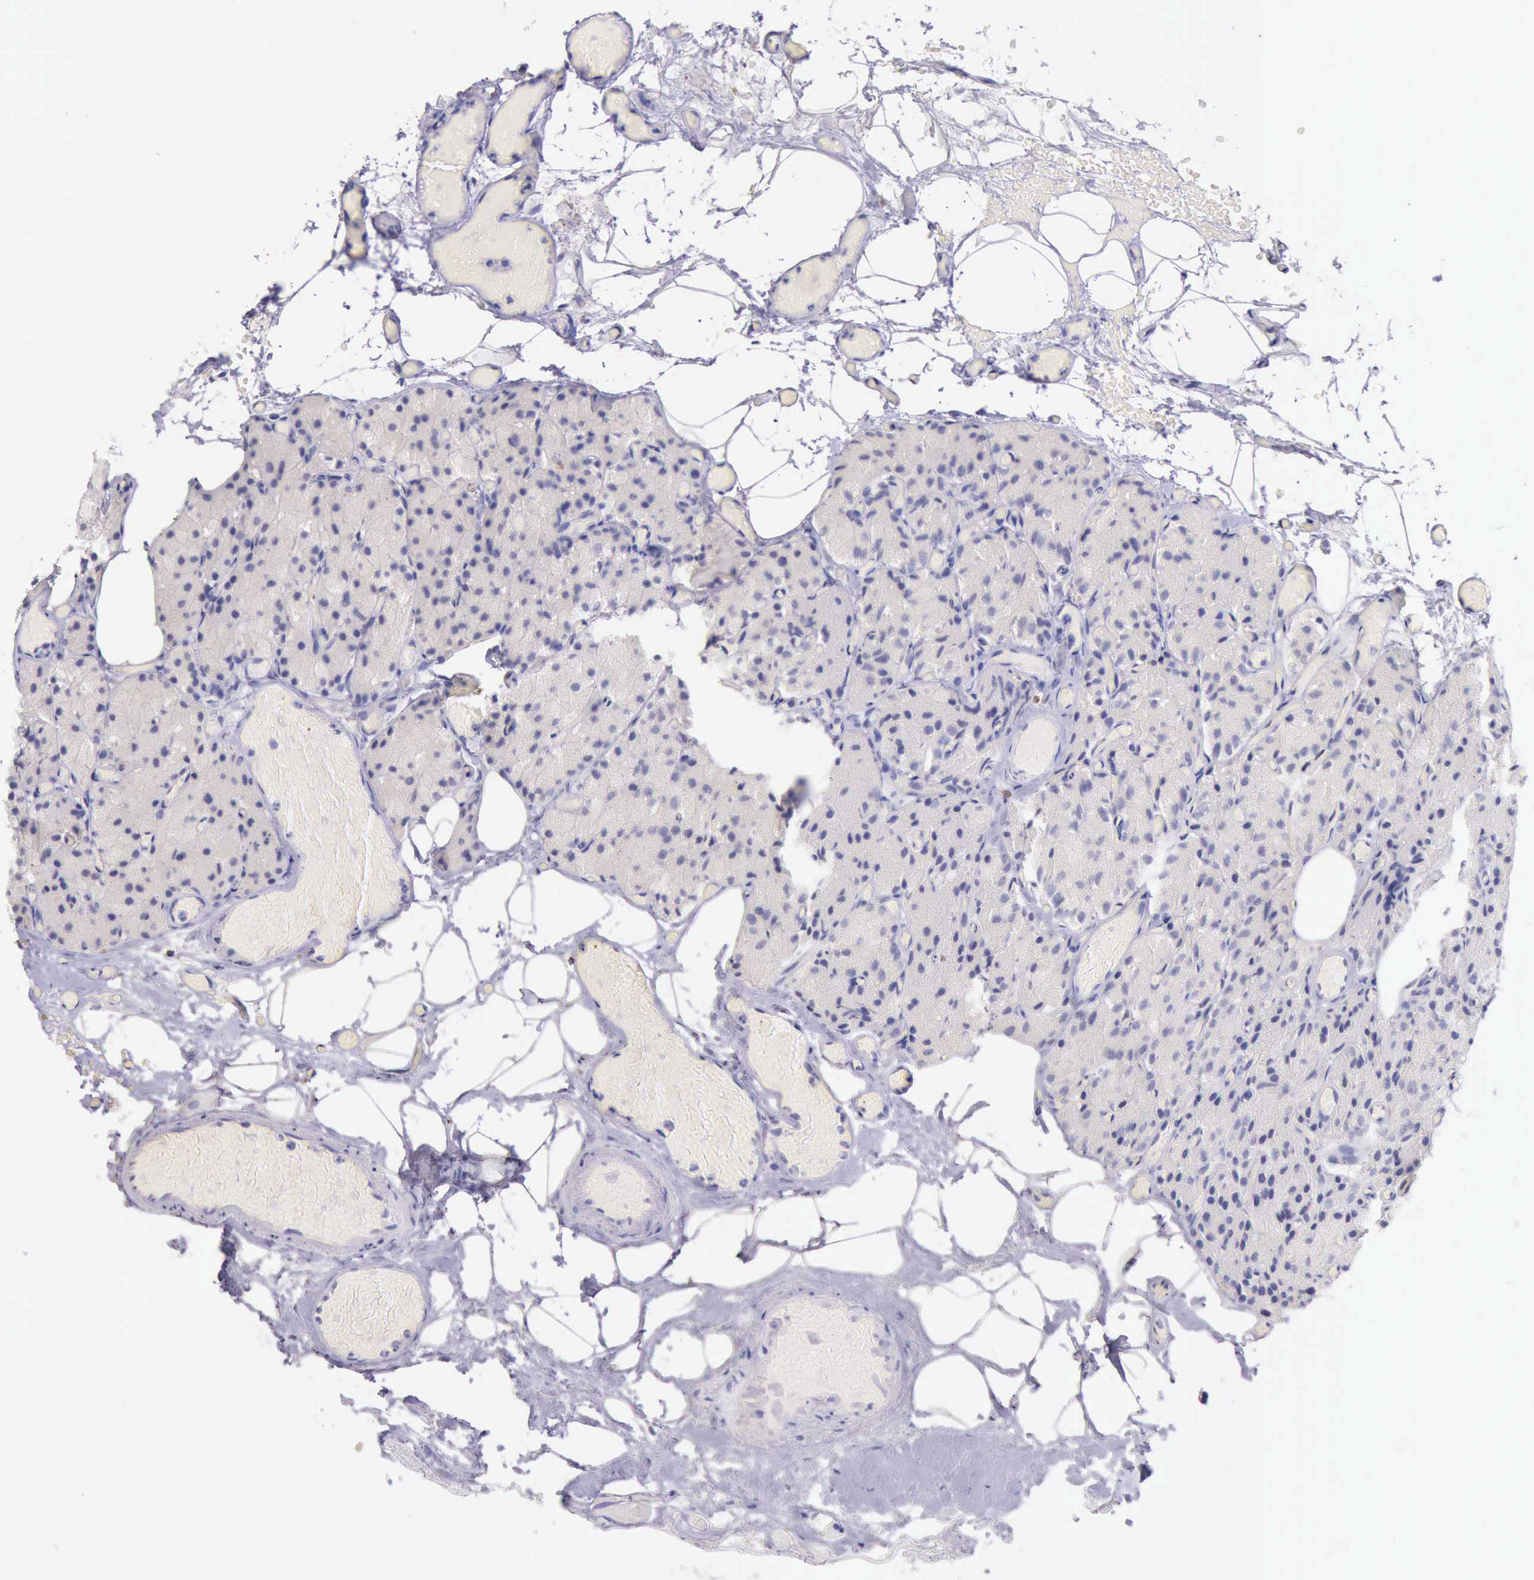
{"staining": {"intensity": "negative", "quantity": "none", "location": "none"}, "tissue": "parathyroid gland", "cell_type": "Glandular cells", "image_type": "normal", "snomed": [{"axis": "morphology", "description": "Normal tissue, NOS"}, {"axis": "topography", "description": "Skeletal muscle"}, {"axis": "topography", "description": "Parathyroid gland"}], "caption": "An immunohistochemistry photomicrograph of normal parathyroid gland is shown. There is no staining in glandular cells of parathyroid gland.", "gene": "LRFN5", "patient": {"sex": "female", "age": 37}}